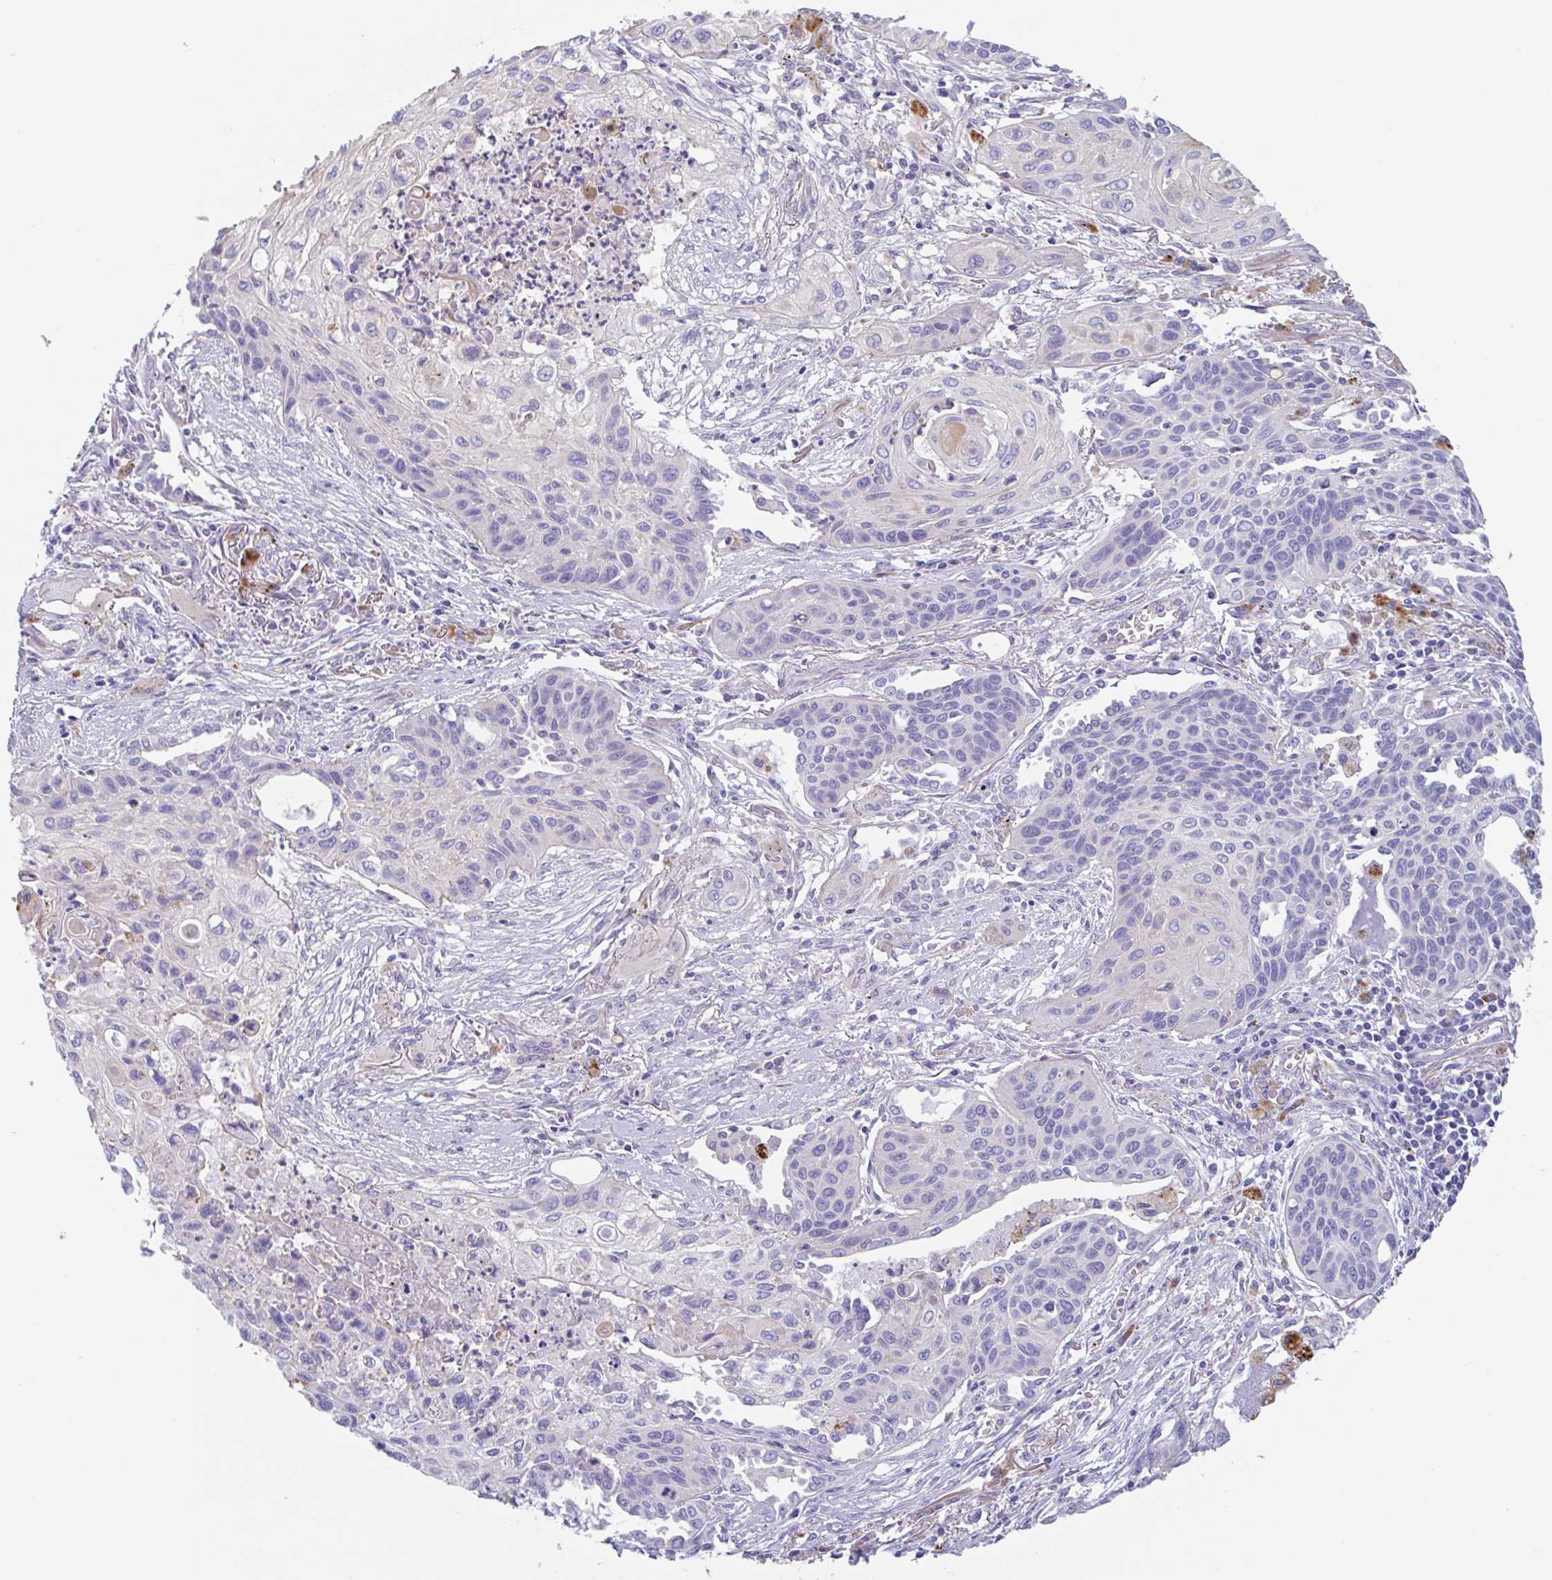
{"staining": {"intensity": "negative", "quantity": "none", "location": "none"}, "tissue": "lung cancer", "cell_type": "Tumor cells", "image_type": "cancer", "snomed": [{"axis": "morphology", "description": "Squamous cell carcinoma, NOS"}, {"axis": "topography", "description": "Lung"}], "caption": "This image is of lung cancer stained with immunohistochemistry to label a protein in brown with the nuclei are counter-stained blue. There is no staining in tumor cells.", "gene": "LENG9", "patient": {"sex": "male", "age": 71}}